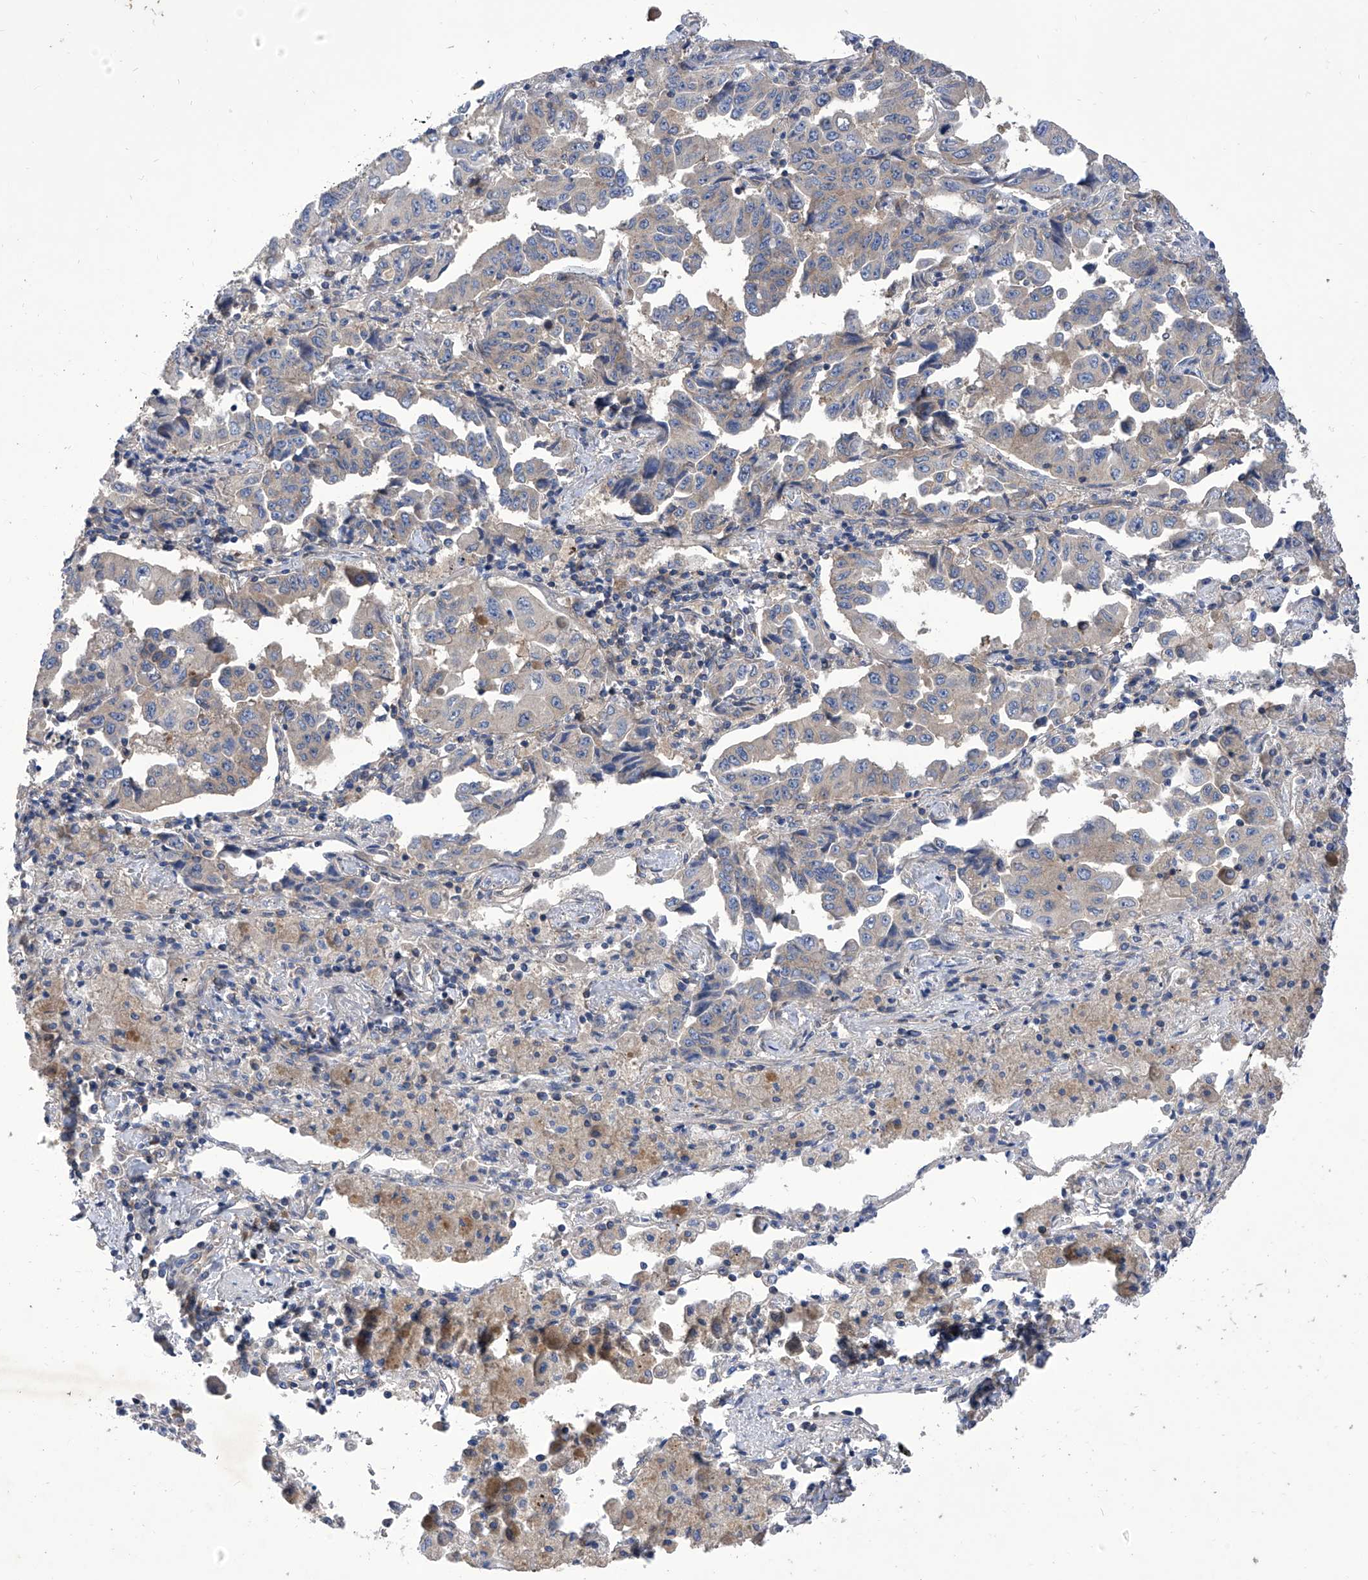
{"staining": {"intensity": "weak", "quantity": "<25%", "location": "cytoplasmic/membranous"}, "tissue": "lung cancer", "cell_type": "Tumor cells", "image_type": "cancer", "snomed": [{"axis": "morphology", "description": "Adenocarcinoma, NOS"}, {"axis": "topography", "description": "Lung"}], "caption": "Protein analysis of lung cancer reveals no significant staining in tumor cells.", "gene": "TJAP1", "patient": {"sex": "female", "age": 51}}